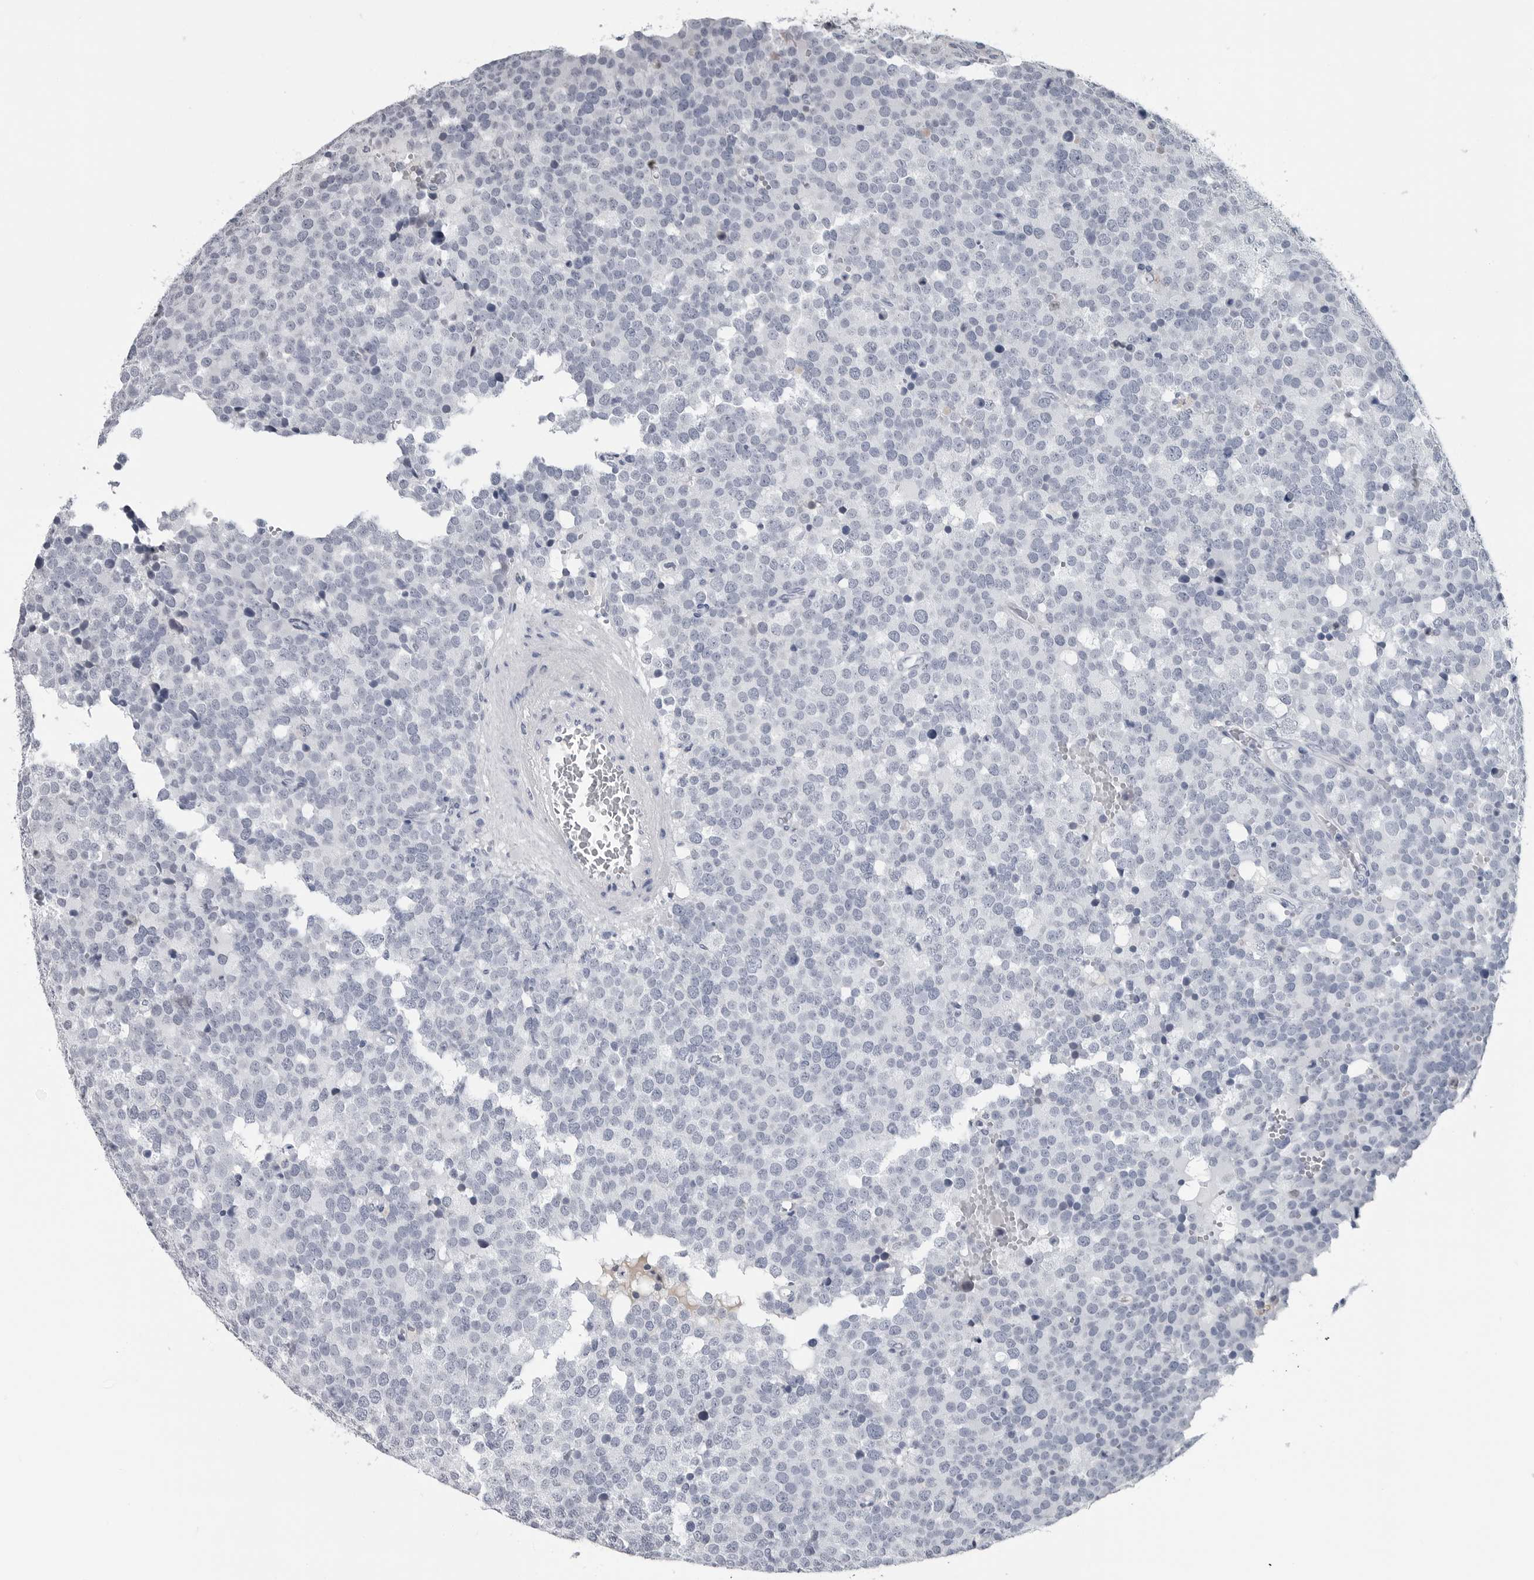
{"staining": {"intensity": "negative", "quantity": "none", "location": "none"}, "tissue": "testis cancer", "cell_type": "Tumor cells", "image_type": "cancer", "snomed": [{"axis": "morphology", "description": "Seminoma, NOS"}, {"axis": "topography", "description": "Testis"}], "caption": "The immunohistochemistry (IHC) micrograph has no significant staining in tumor cells of testis cancer (seminoma) tissue.", "gene": "AMPD1", "patient": {"sex": "male", "age": 71}}